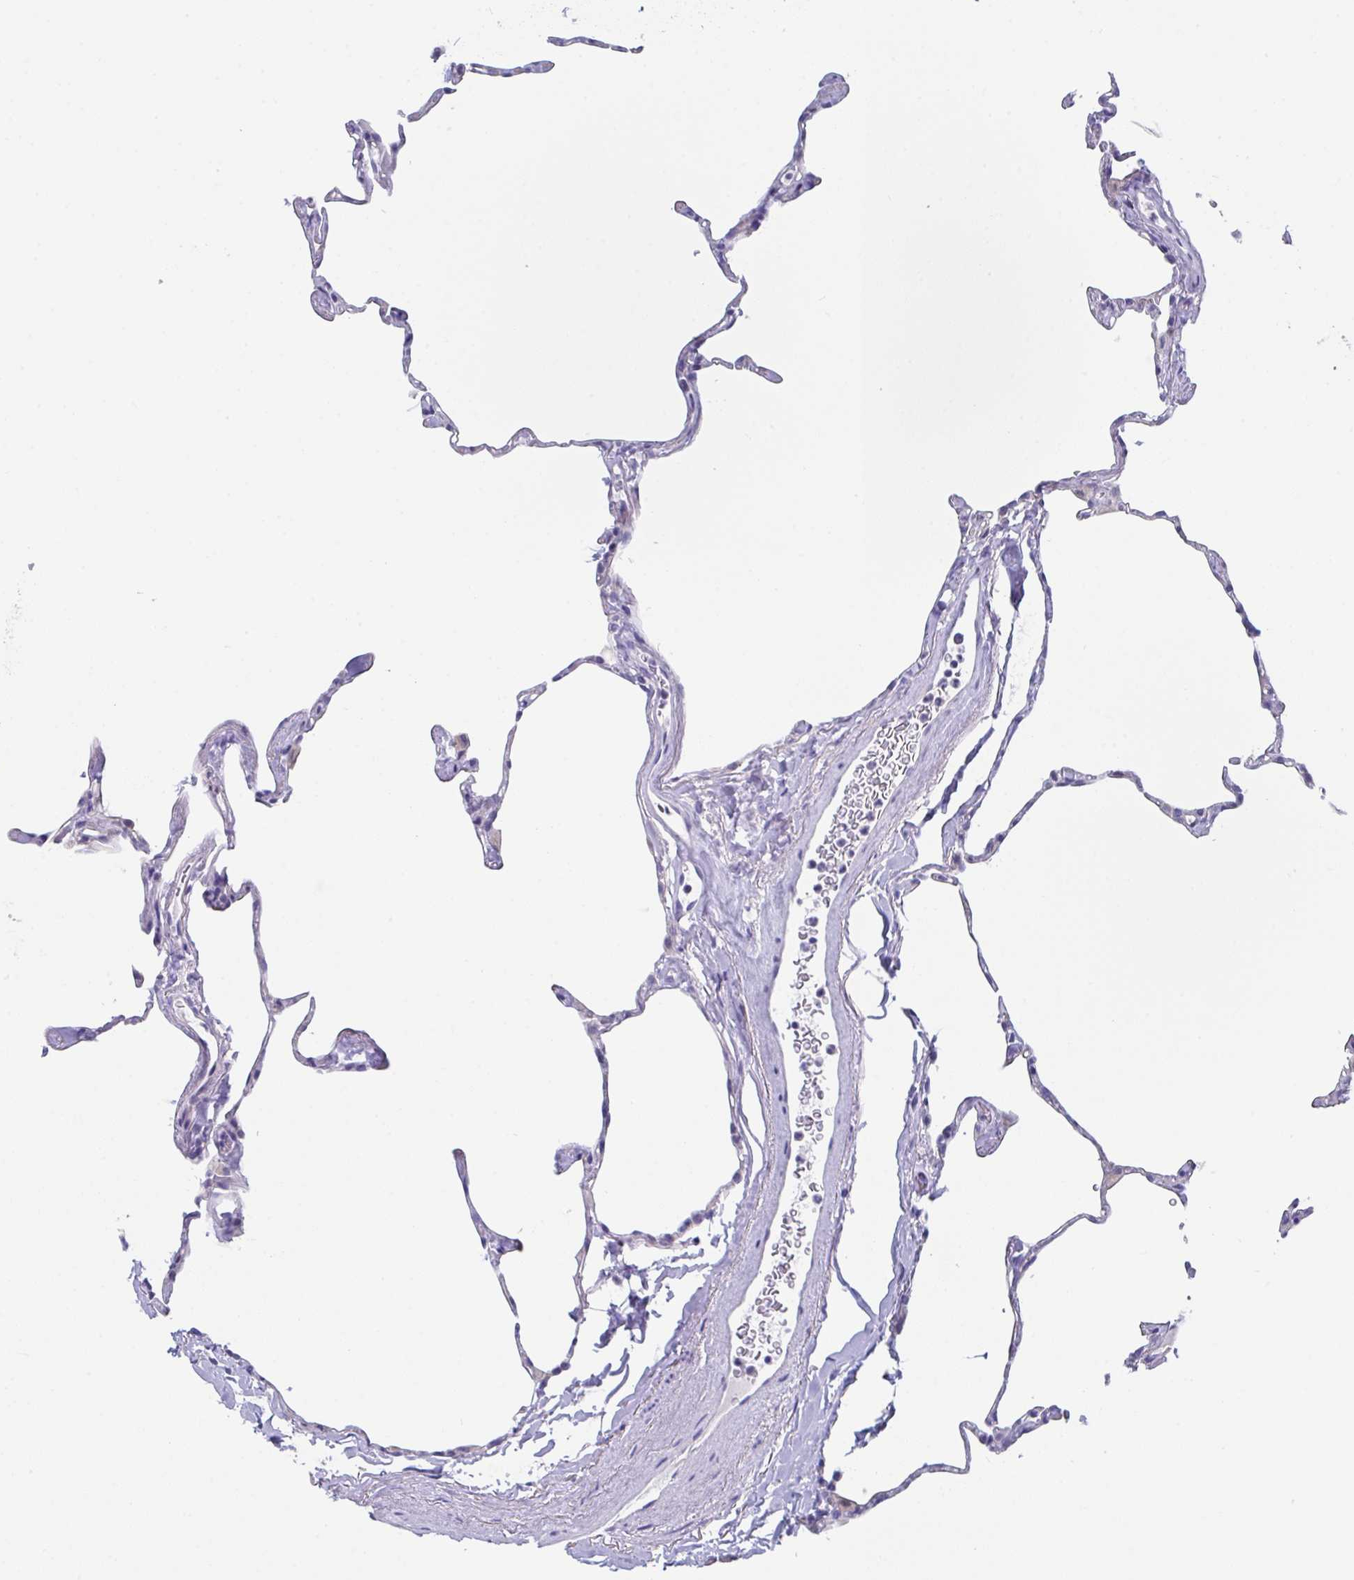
{"staining": {"intensity": "negative", "quantity": "none", "location": "none"}, "tissue": "lung", "cell_type": "Alveolar cells", "image_type": "normal", "snomed": [{"axis": "morphology", "description": "Normal tissue, NOS"}, {"axis": "topography", "description": "Lung"}], "caption": "Alveolar cells are negative for brown protein staining in unremarkable lung. (Brightfield microscopy of DAB IHC at high magnification).", "gene": "FBXO47", "patient": {"sex": "male", "age": 65}}